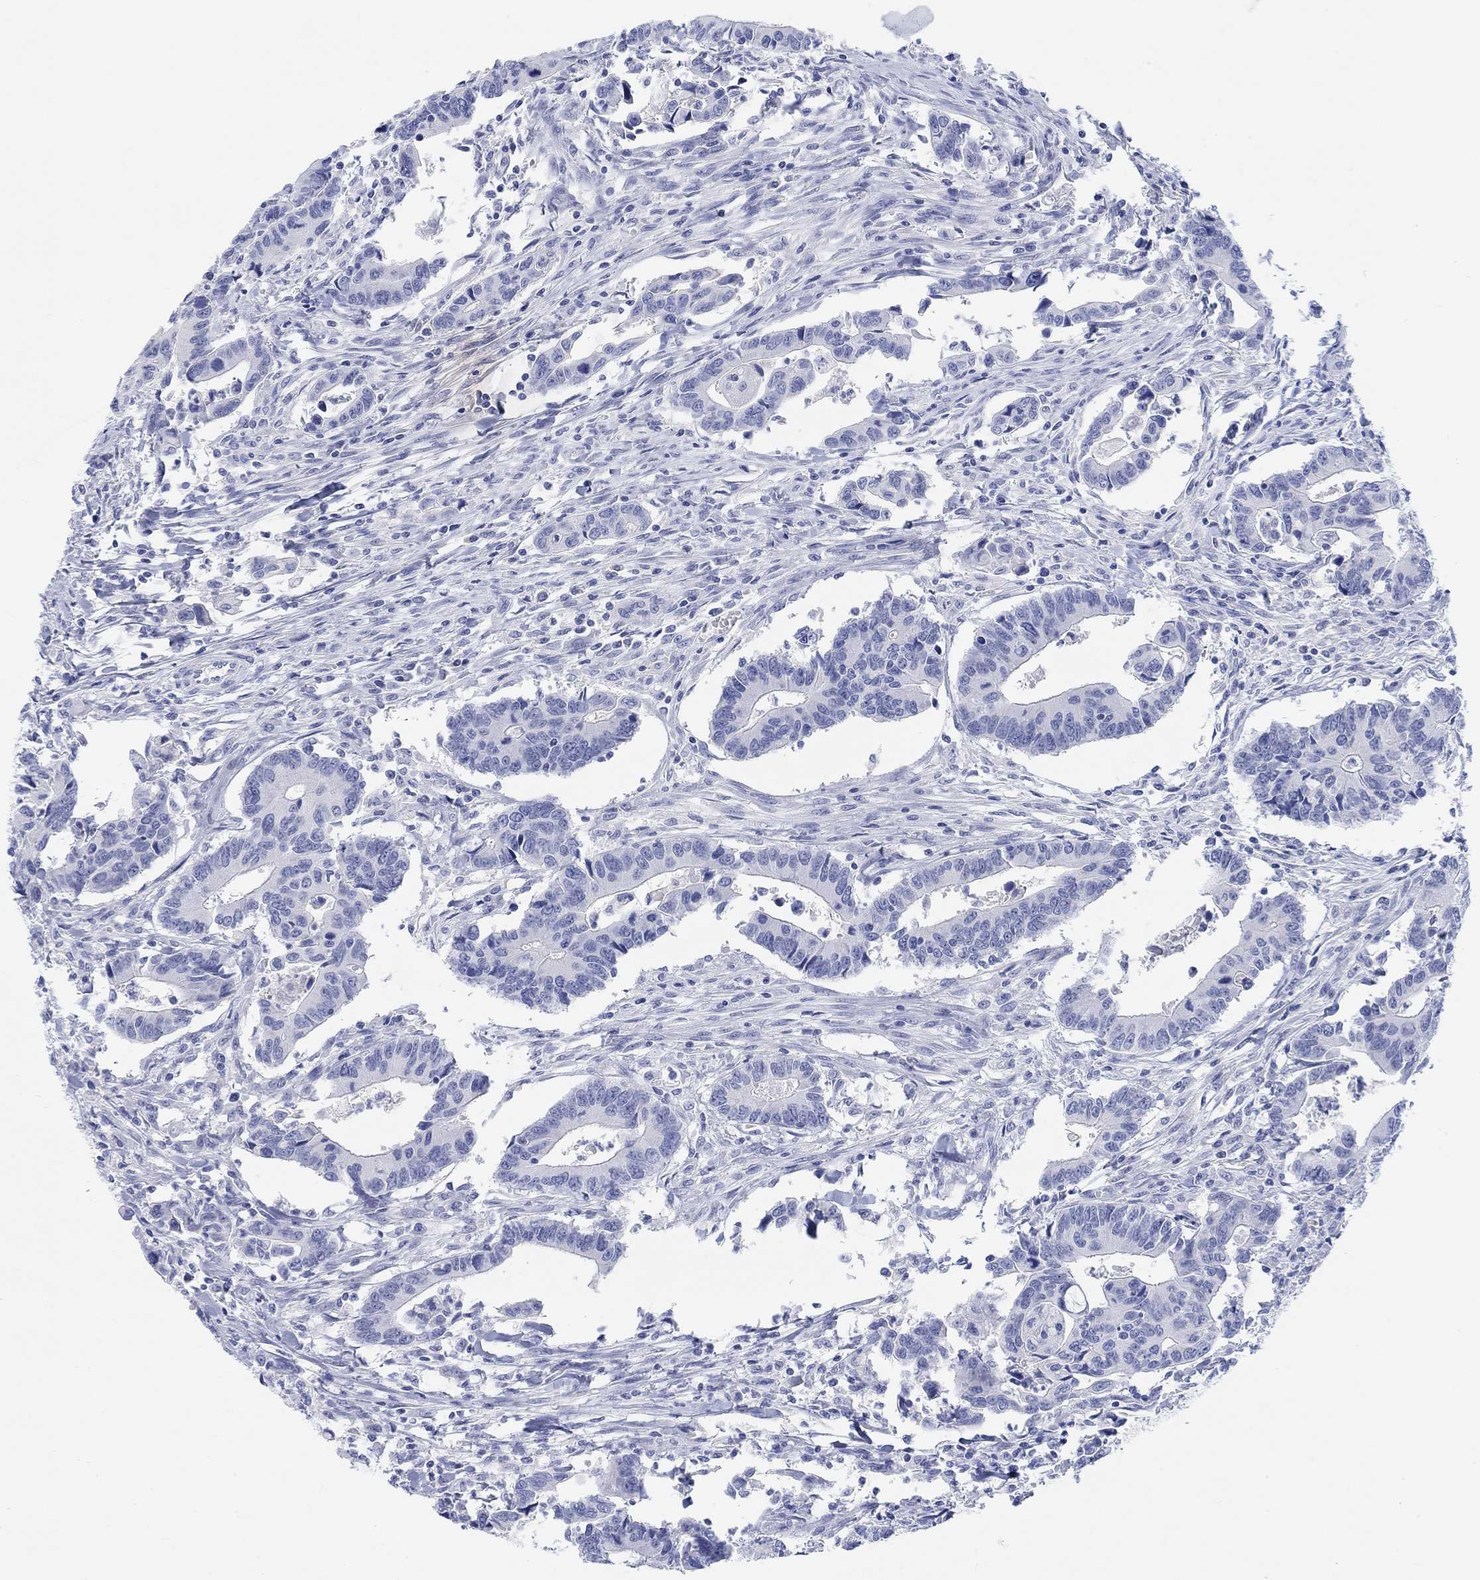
{"staining": {"intensity": "negative", "quantity": "none", "location": "none"}, "tissue": "colorectal cancer", "cell_type": "Tumor cells", "image_type": "cancer", "snomed": [{"axis": "morphology", "description": "Adenocarcinoma, NOS"}, {"axis": "topography", "description": "Rectum"}], "caption": "A high-resolution image shows immunohistochemistry staining of adenocarcinoma (colorectal), which demonstrates no significant positivity in tumor cells. (Brightfield microscopy of DAB immunohistochemistry at high magnification).", "gene": "XIRP2", "patient": {"sex": "male", "age": 67}}